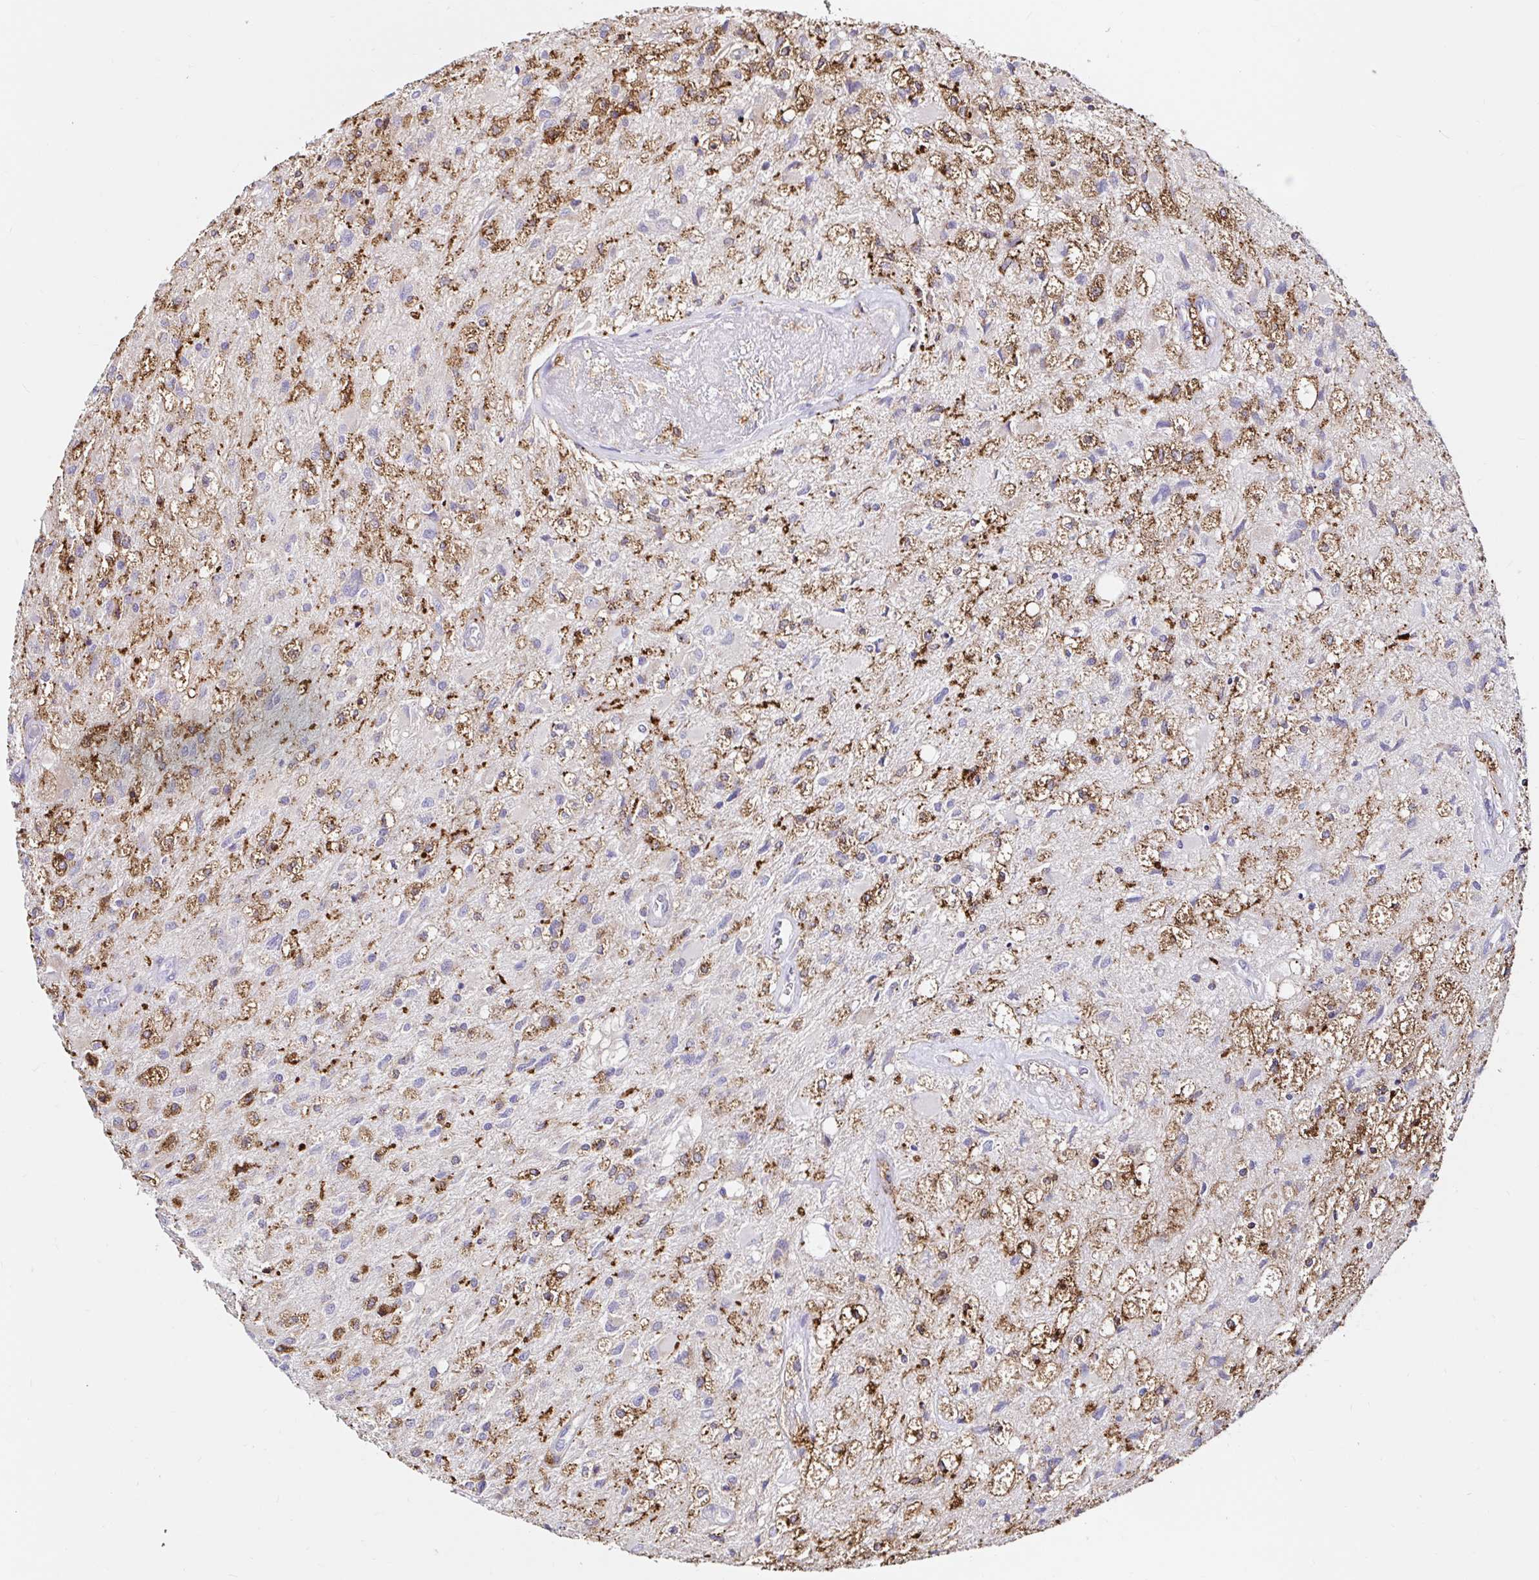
{"staining": {"intensity": "moderate", "quantity": "<25%", "location": "cytoplasmic/membranous"}, "tissue": "glioma", "cell_type": "Tumor cells", "image_type": "cancer", "snomed": [{"axis": "morphology", "description": "Glioma, malignant, High grade"}, {"axis": "topography", "description": "Brain"}], "caption": "High-power microscopy captured an immunohistochemistry histopathology image of malignant glioma (high-grade), revealing moderate cytoplasmic/membranous staining in about <25% of tumor cells.", "gene": "MSR1", "patient": {"sex": "female", "age": 70}}